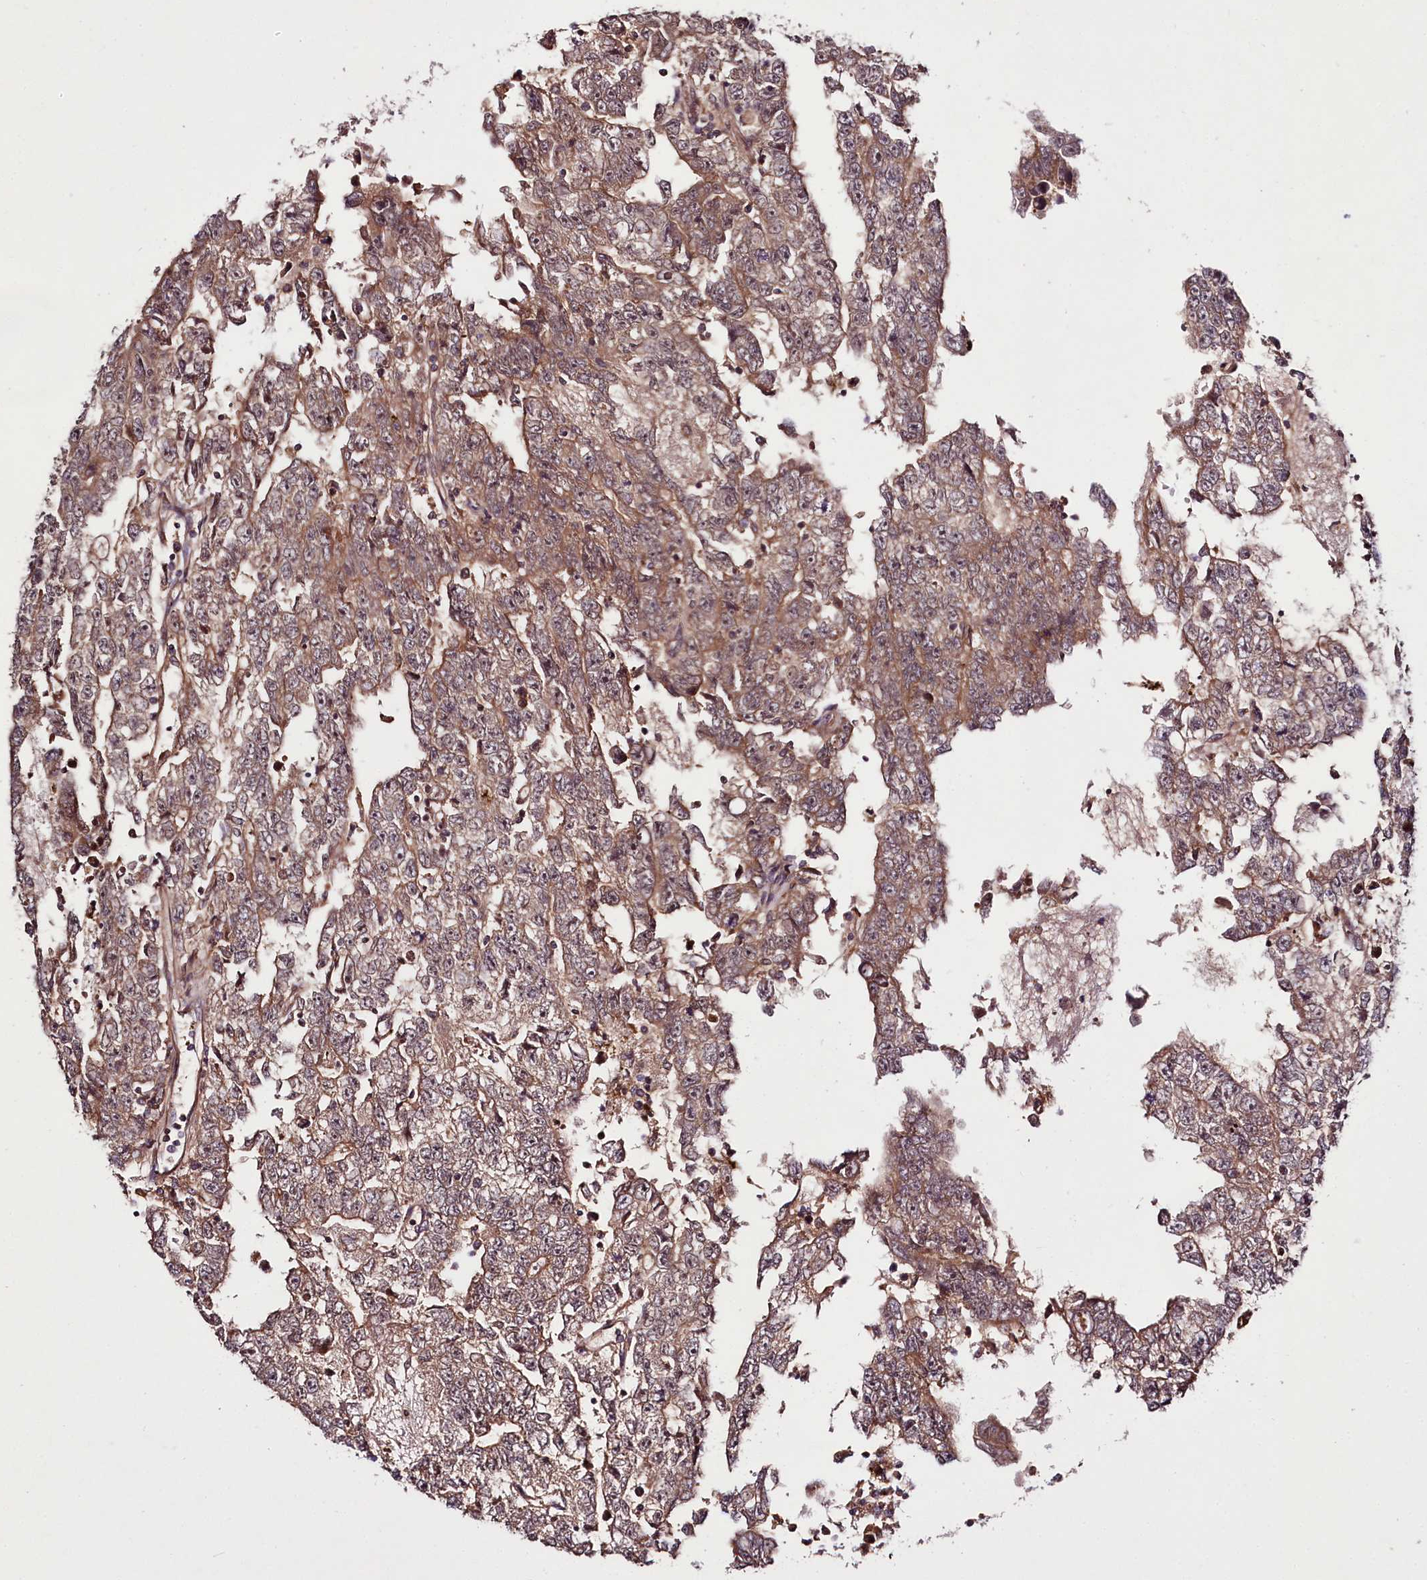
{"staining": {"intensity": "moderate", "quantity": ">75%", "location": "cytoplasmic/membranous"}, "tissue": "testis cancer", "cell_type": "Tumor cells", "image_type": "cancer", "snomed": [{"axis": "morphology", "description": "Carcinoma, Embryonal, NOS"}, {"axis": "topography", "description": "Testis"}], "caption": "A photomicrograph of testis cancer stained for a protein reveals moderate cytoplasmic/membranous brown staining in tumor cells. (IHC, brightfield microscopy, high magnification).", "gene": "TNPO3", "patient": {"sex": "male", "age": 25}}